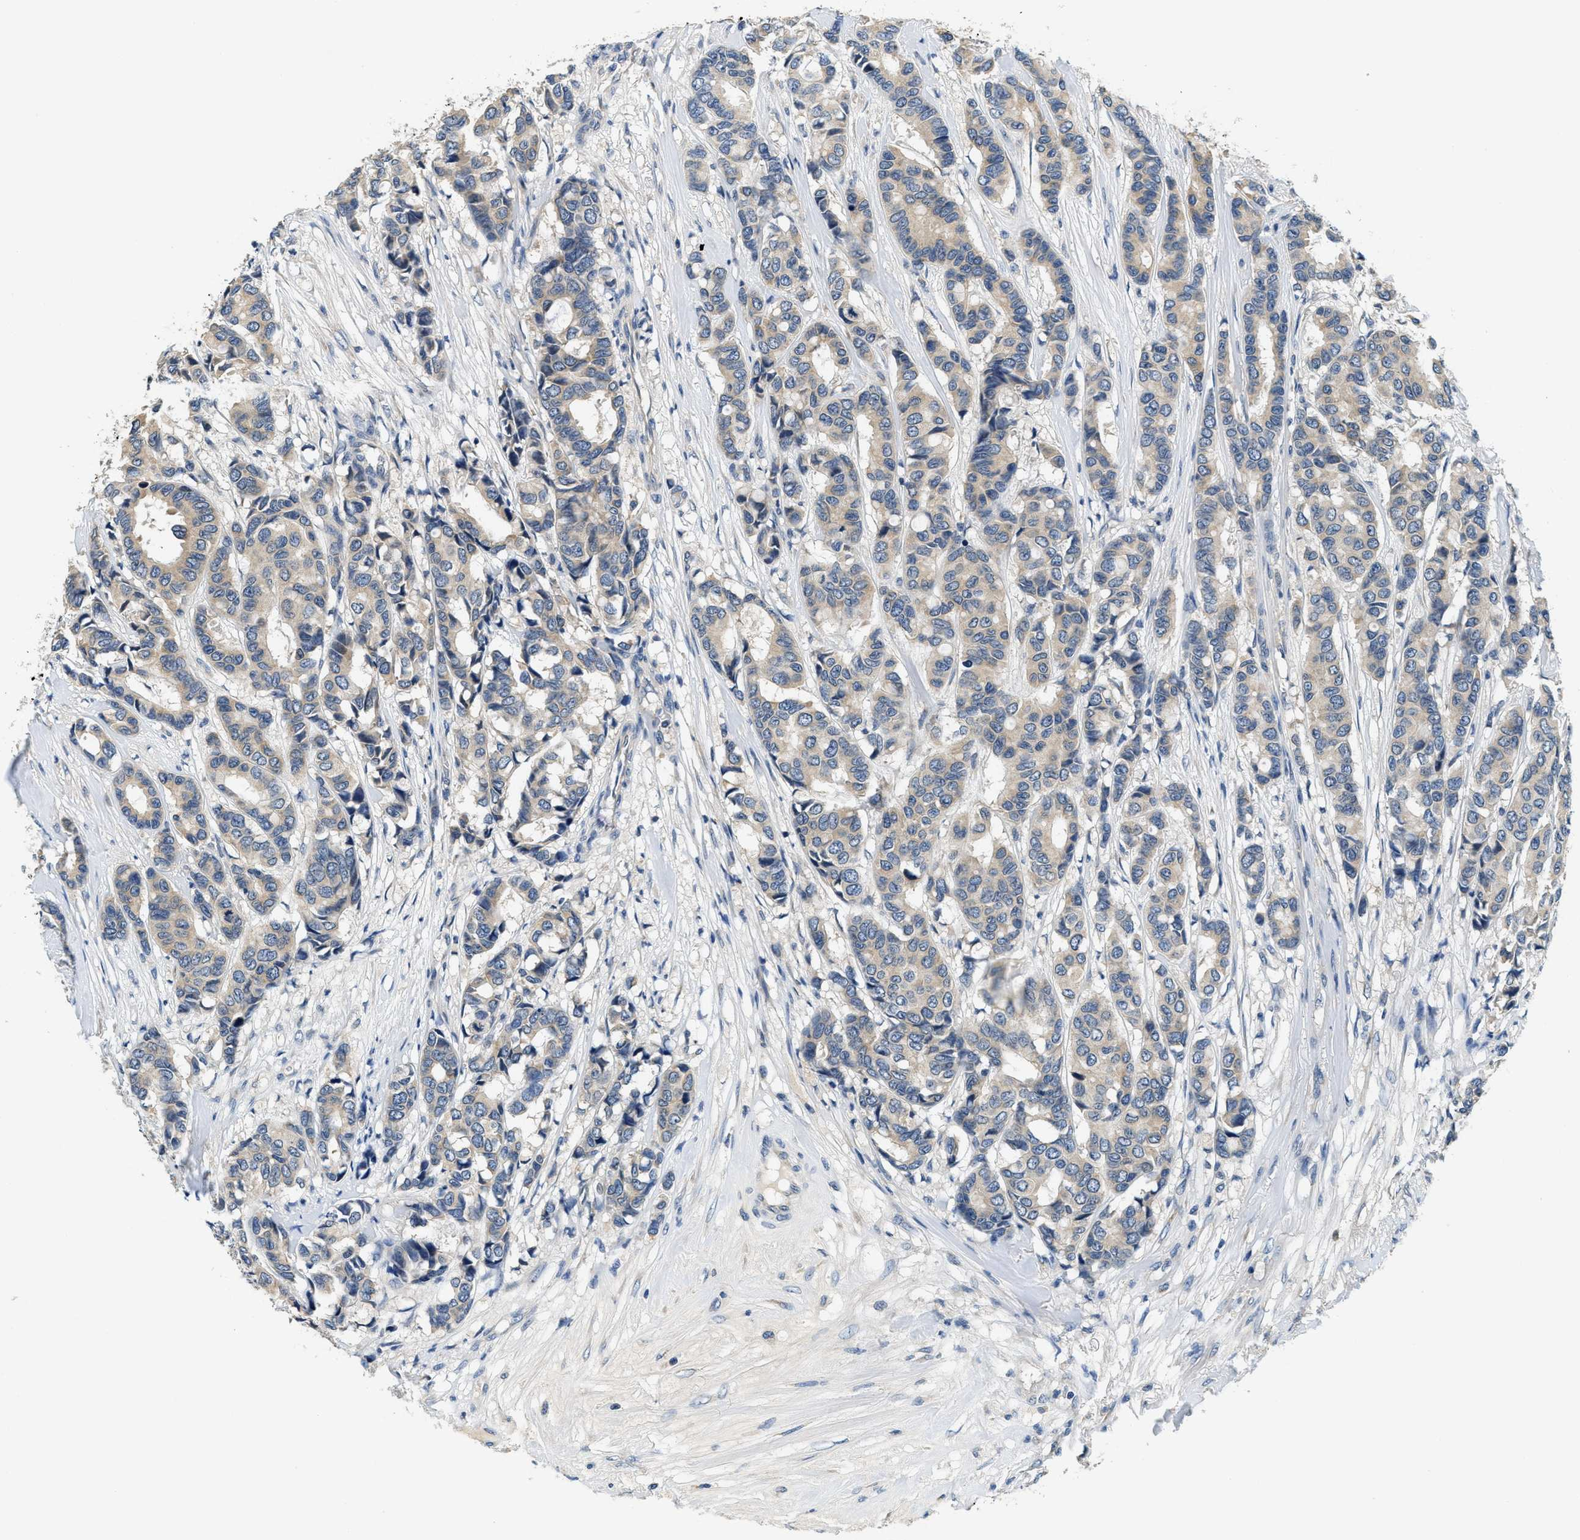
{"staining": {"intensity": "weak", "quantity": "<25%", "location": "cytoplasmic/membranous"}, "tissue": "breast cancer", "cell_type": "Tumor cells", "image_type": "cancer", "snomed": [{"axis": "morphology", "description": "Duct carcinoma"}, {"axis": "topography", "description": "Breast"}], "caption": "Micrograph shows no protein expression in tumor cells of breast cancer tissue. (DAB immunohistochemistry (IHC) with hematoxylin counter stain).", "gene": "ALDH3A2", "patient": {"sex": "female", "age": 87}}